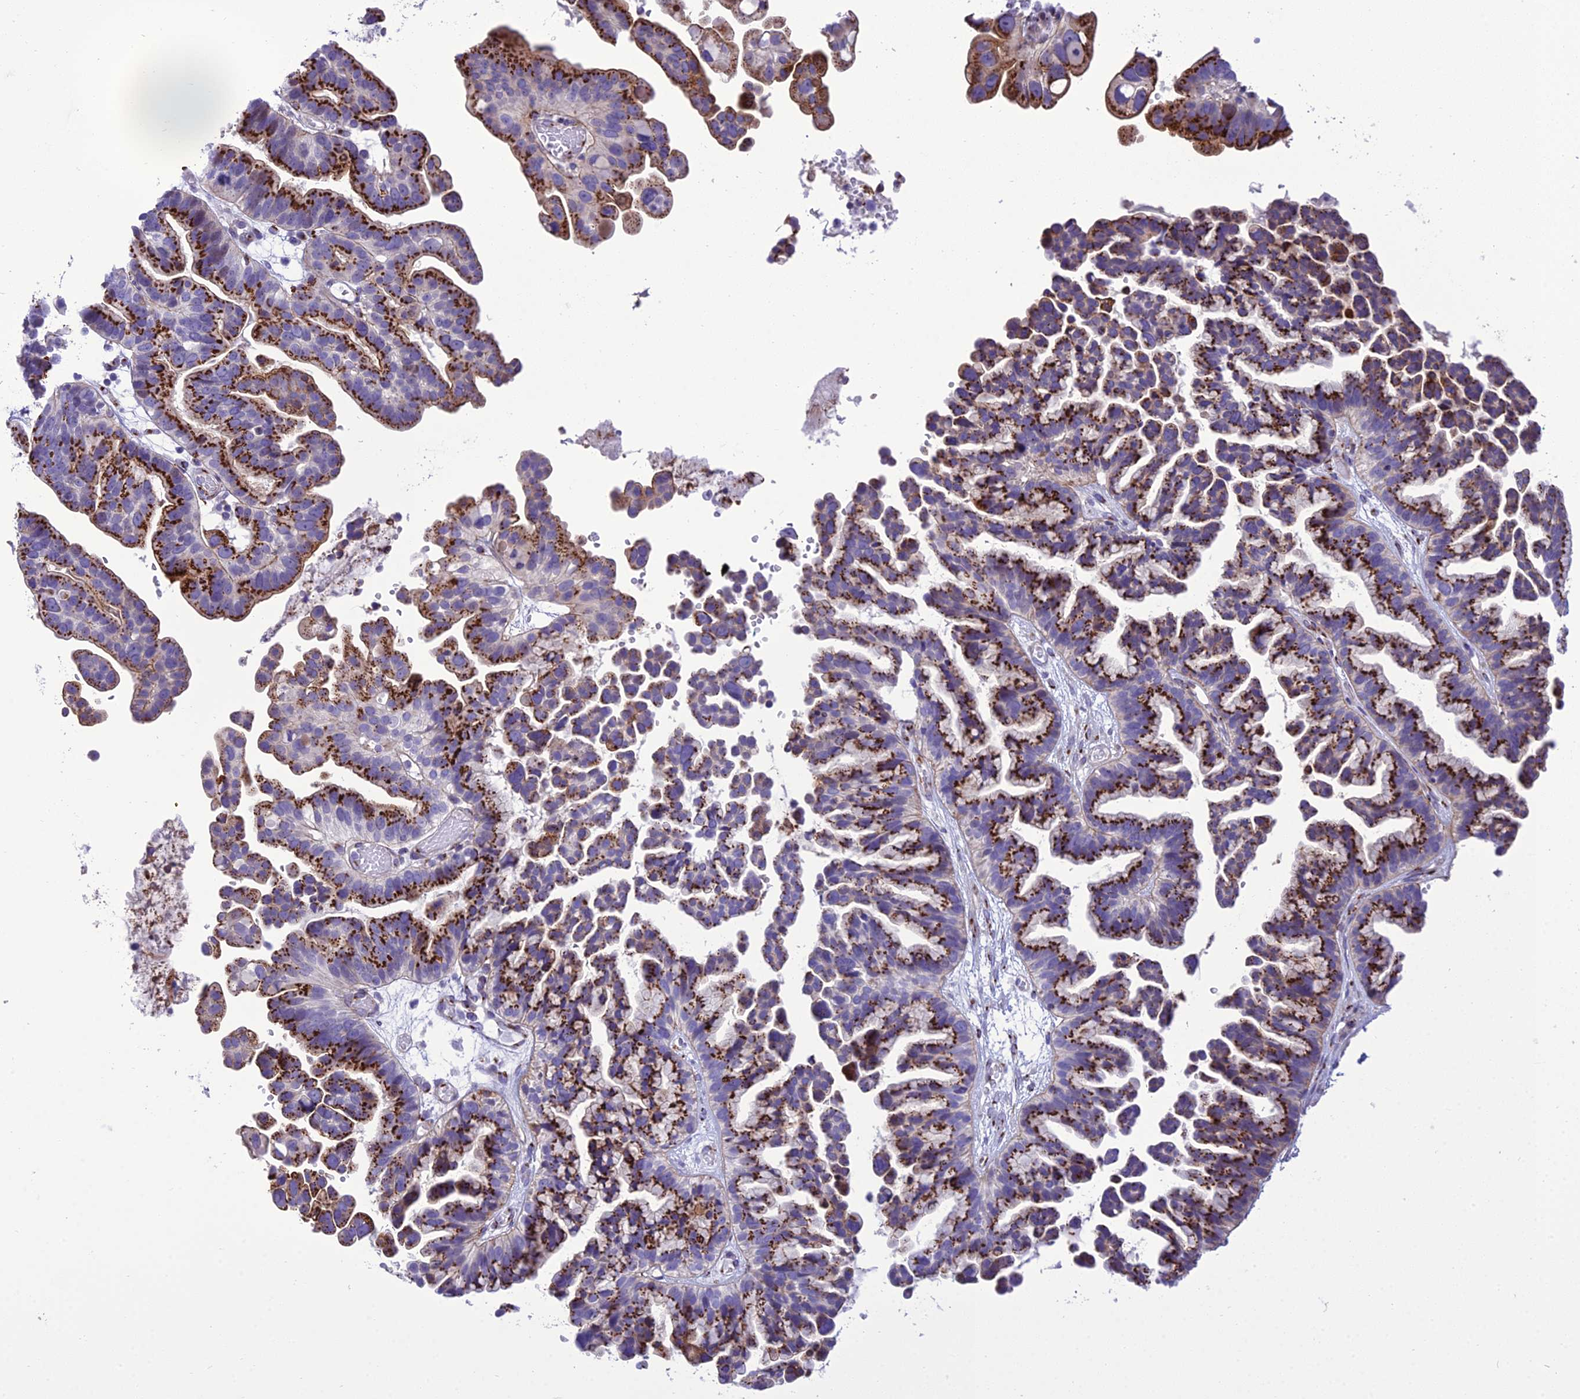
{"staining": {"intensity": "strong", "quantity": ">75%", "location": "cytoplasmic/membranous"}, "tissue": "ovarian cancer", "cell_type": "Tumor cells", "image_type": "cancer", "snomed": [{"axis": "morphology", "description": "Cystadenocarcinoma, serous, NOS"}, {"axis": "topography", "description": "Ovary"}], "caption": "Protein staining demonstrates strong cytoplasmic/membranous positivity in about >75% of tumor cells in serous cystadenocarcinoma (ovarian). Nuclei are stained in blue.", "gene": "GOLM2", "patient": {"sex": "female", "age": 56}}